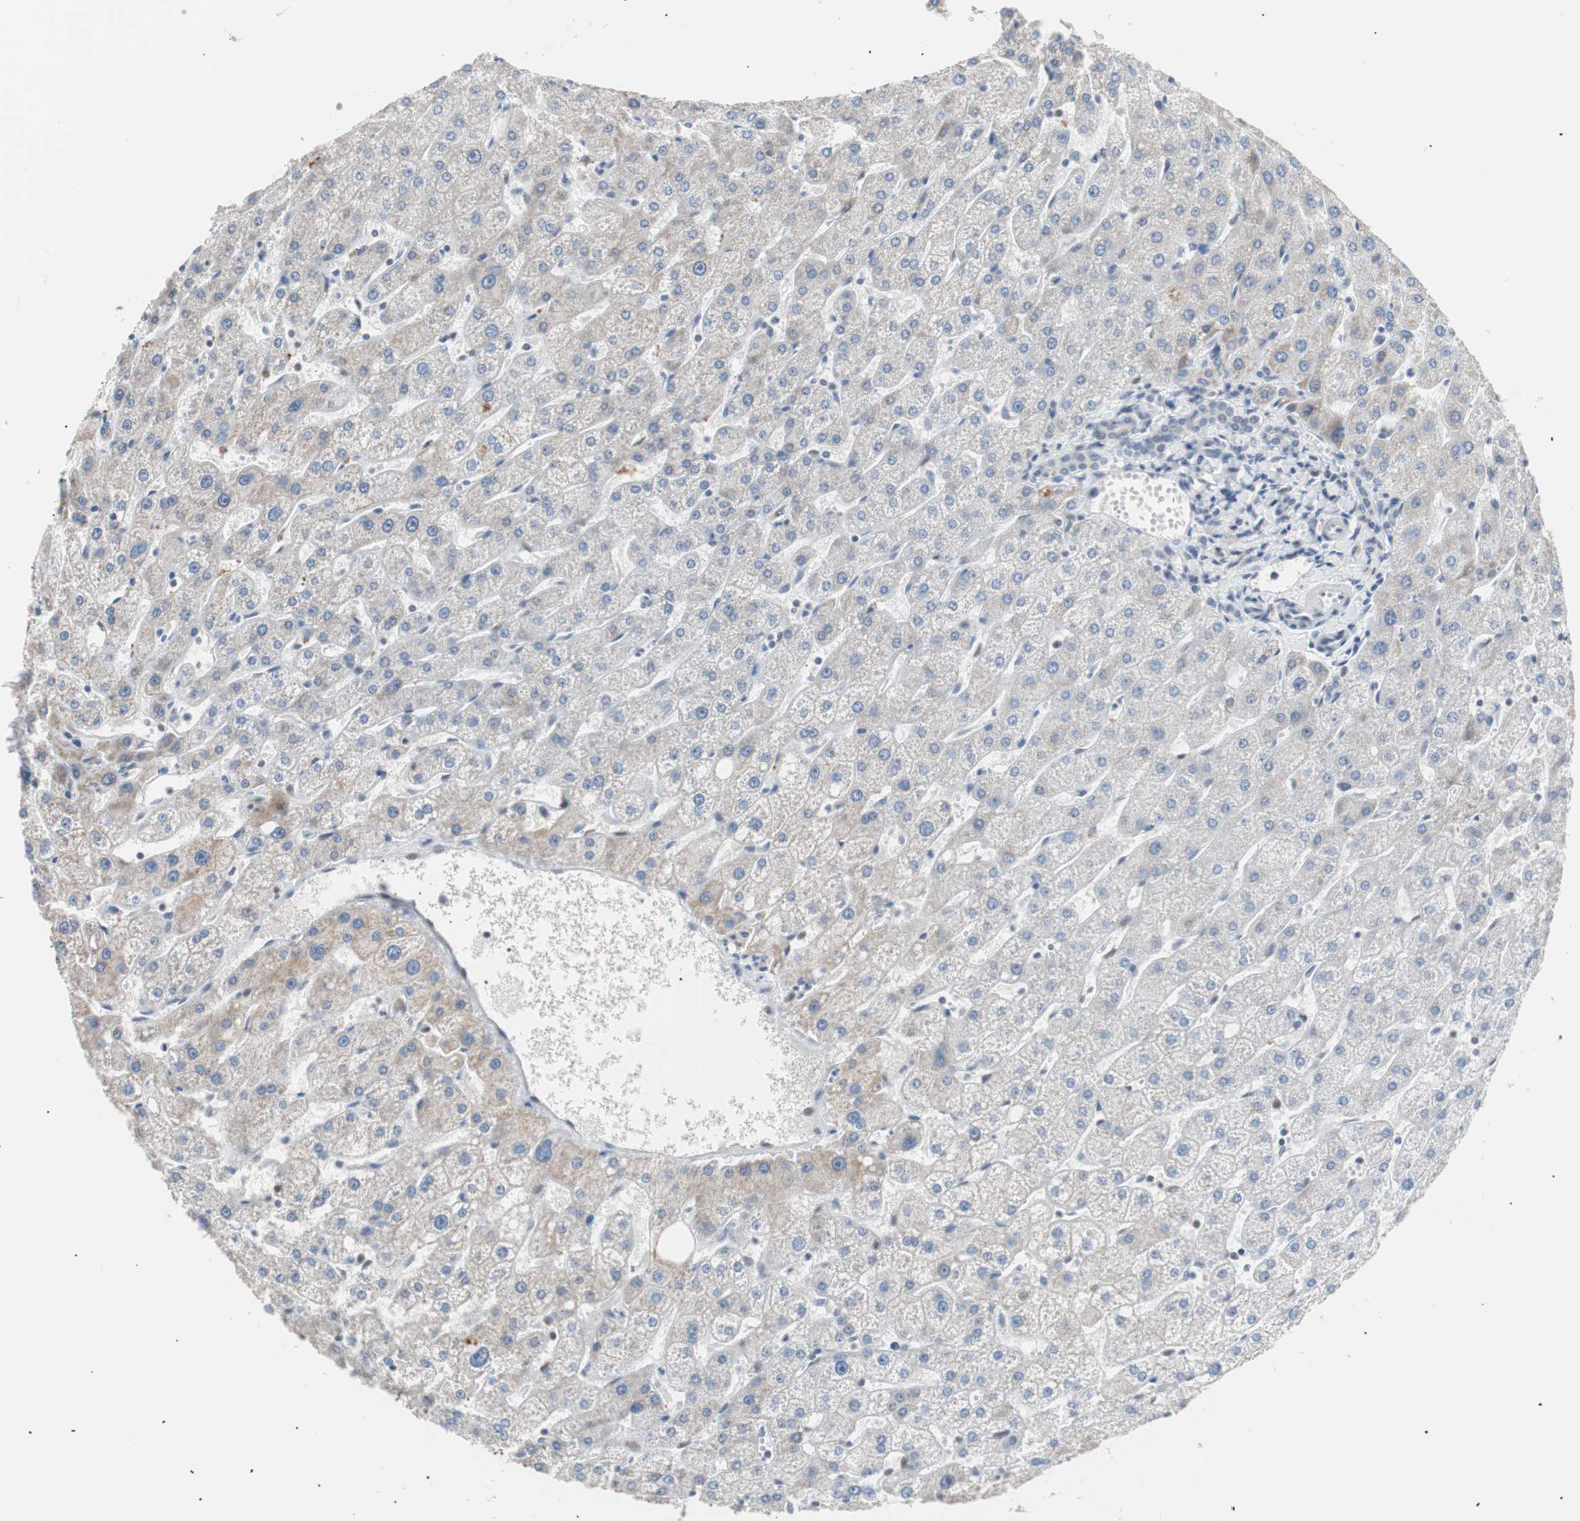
{"staining": {"intensity": "negative", "quantity": "none", "location": "none"}, "tissue": "liver", "cell_type": "Cholangiocytes", "image_type": "normal", "snomed": [{"axis": "morphology", "description": "Normal tissue, NOS"}, {"axis": "topography", "description": "Liver"}], "caption": "Cholangiocytes are negative for protein expression in unremarkable human liver. (Brightfield microscopy of DAB (3,3'-diaminobenzidine) immunohistochemistry at high magnification).", "gene": "LIG3", "patient": {"sex": "male", "age": 67}}